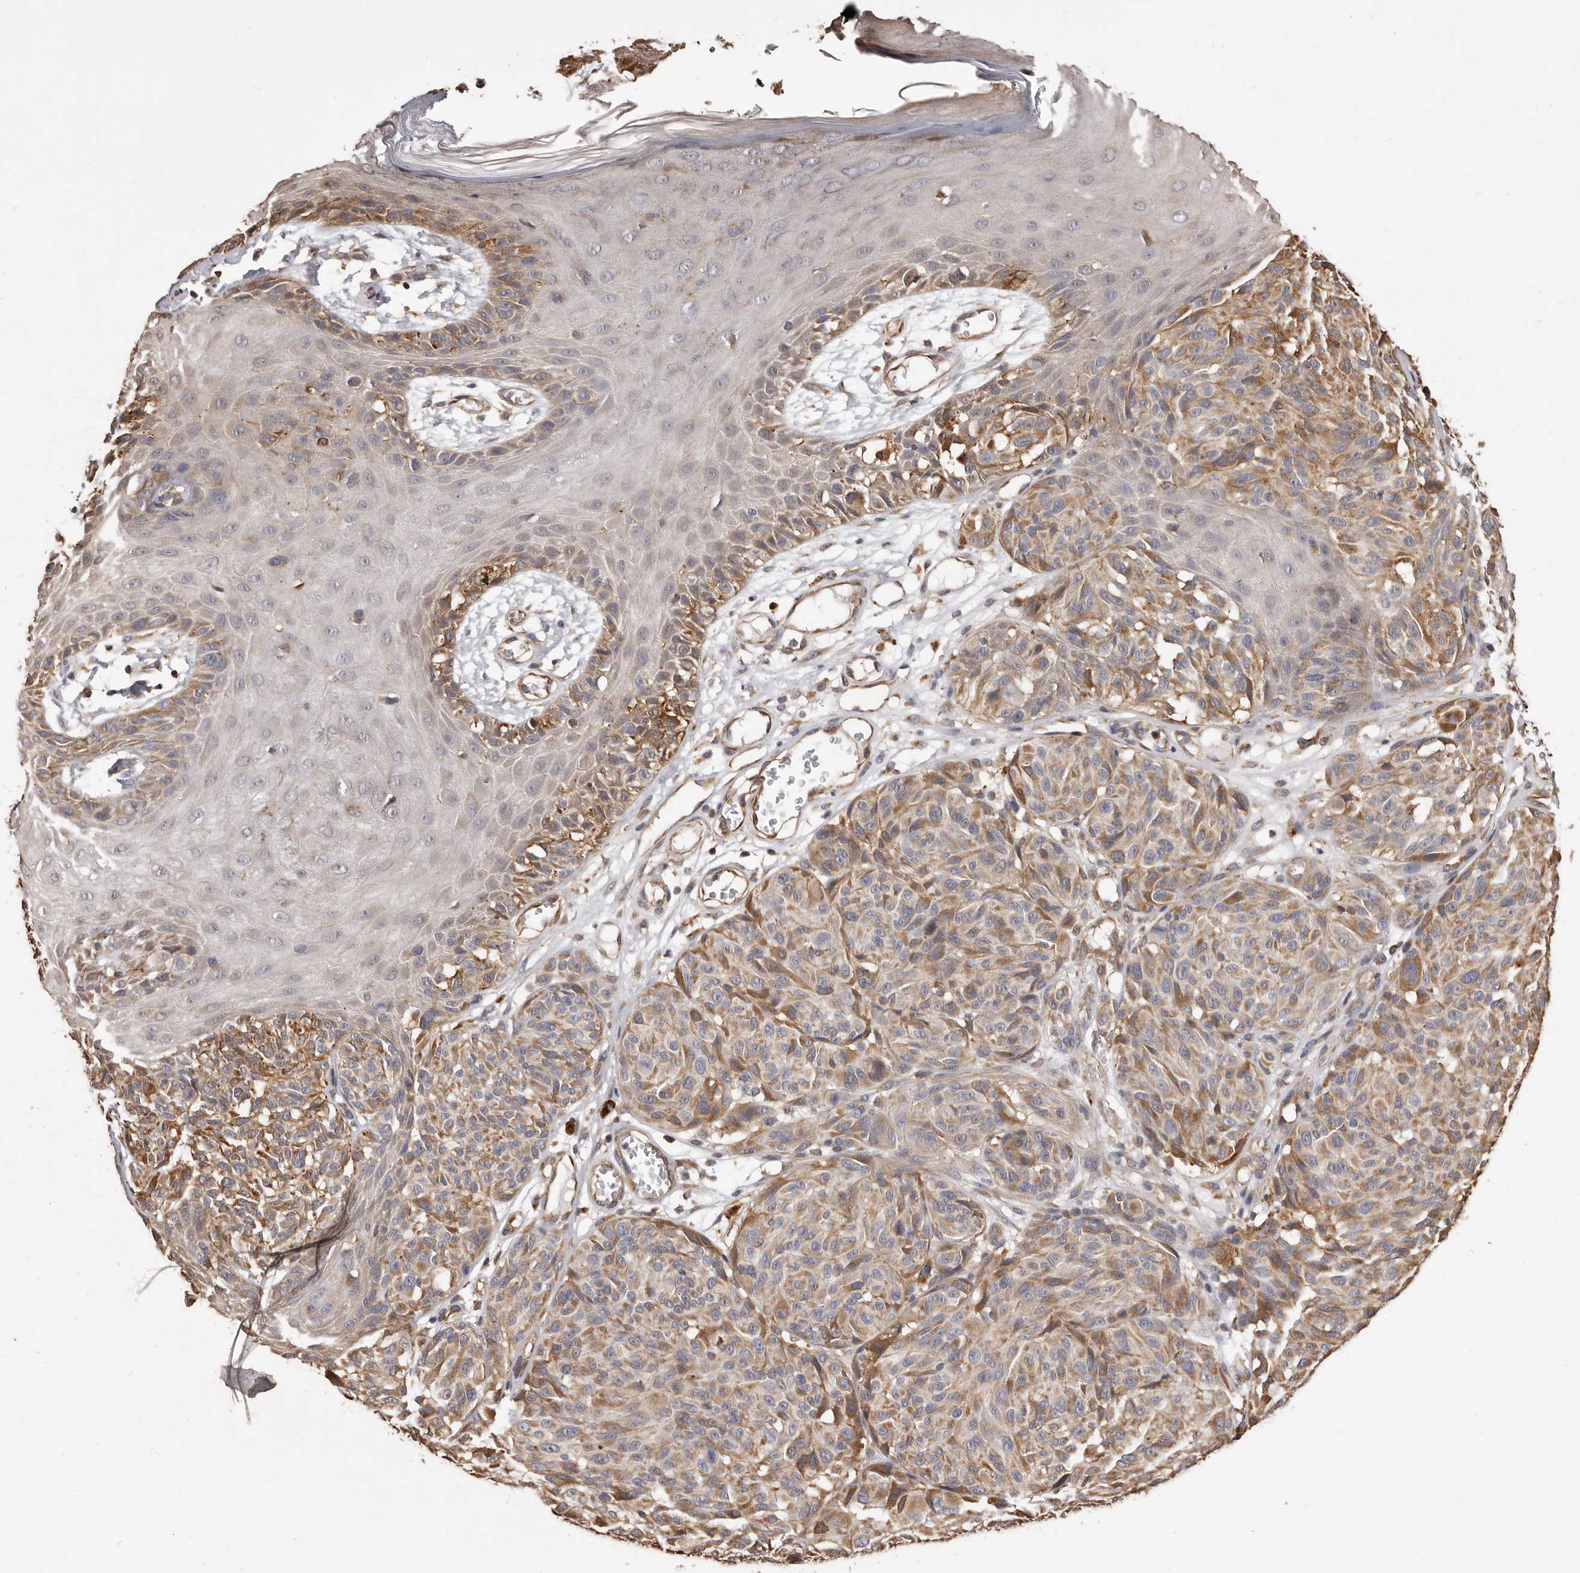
{"staining": {"intensity": "moderate", "quantity": ">75%", "location": "cytoplasmic/membranous"}, "tissue": "melanoma", "cell_type": "Tumor cells", "image_type": "cancer", "snomed": [{"axis": "morphology", "description": "Malignant melanoma, NOS"}, {"axis": "topography", "description": "Skin"}], "caption": "This micrograph shows immunohistochemistry staining of human malignant melanoma, with medium moderate cytoplasmic/membranous positivity in about >75% of tumor cells.", "gene": "ALPK1", "patient": {"sex": "male", "age": 83}}